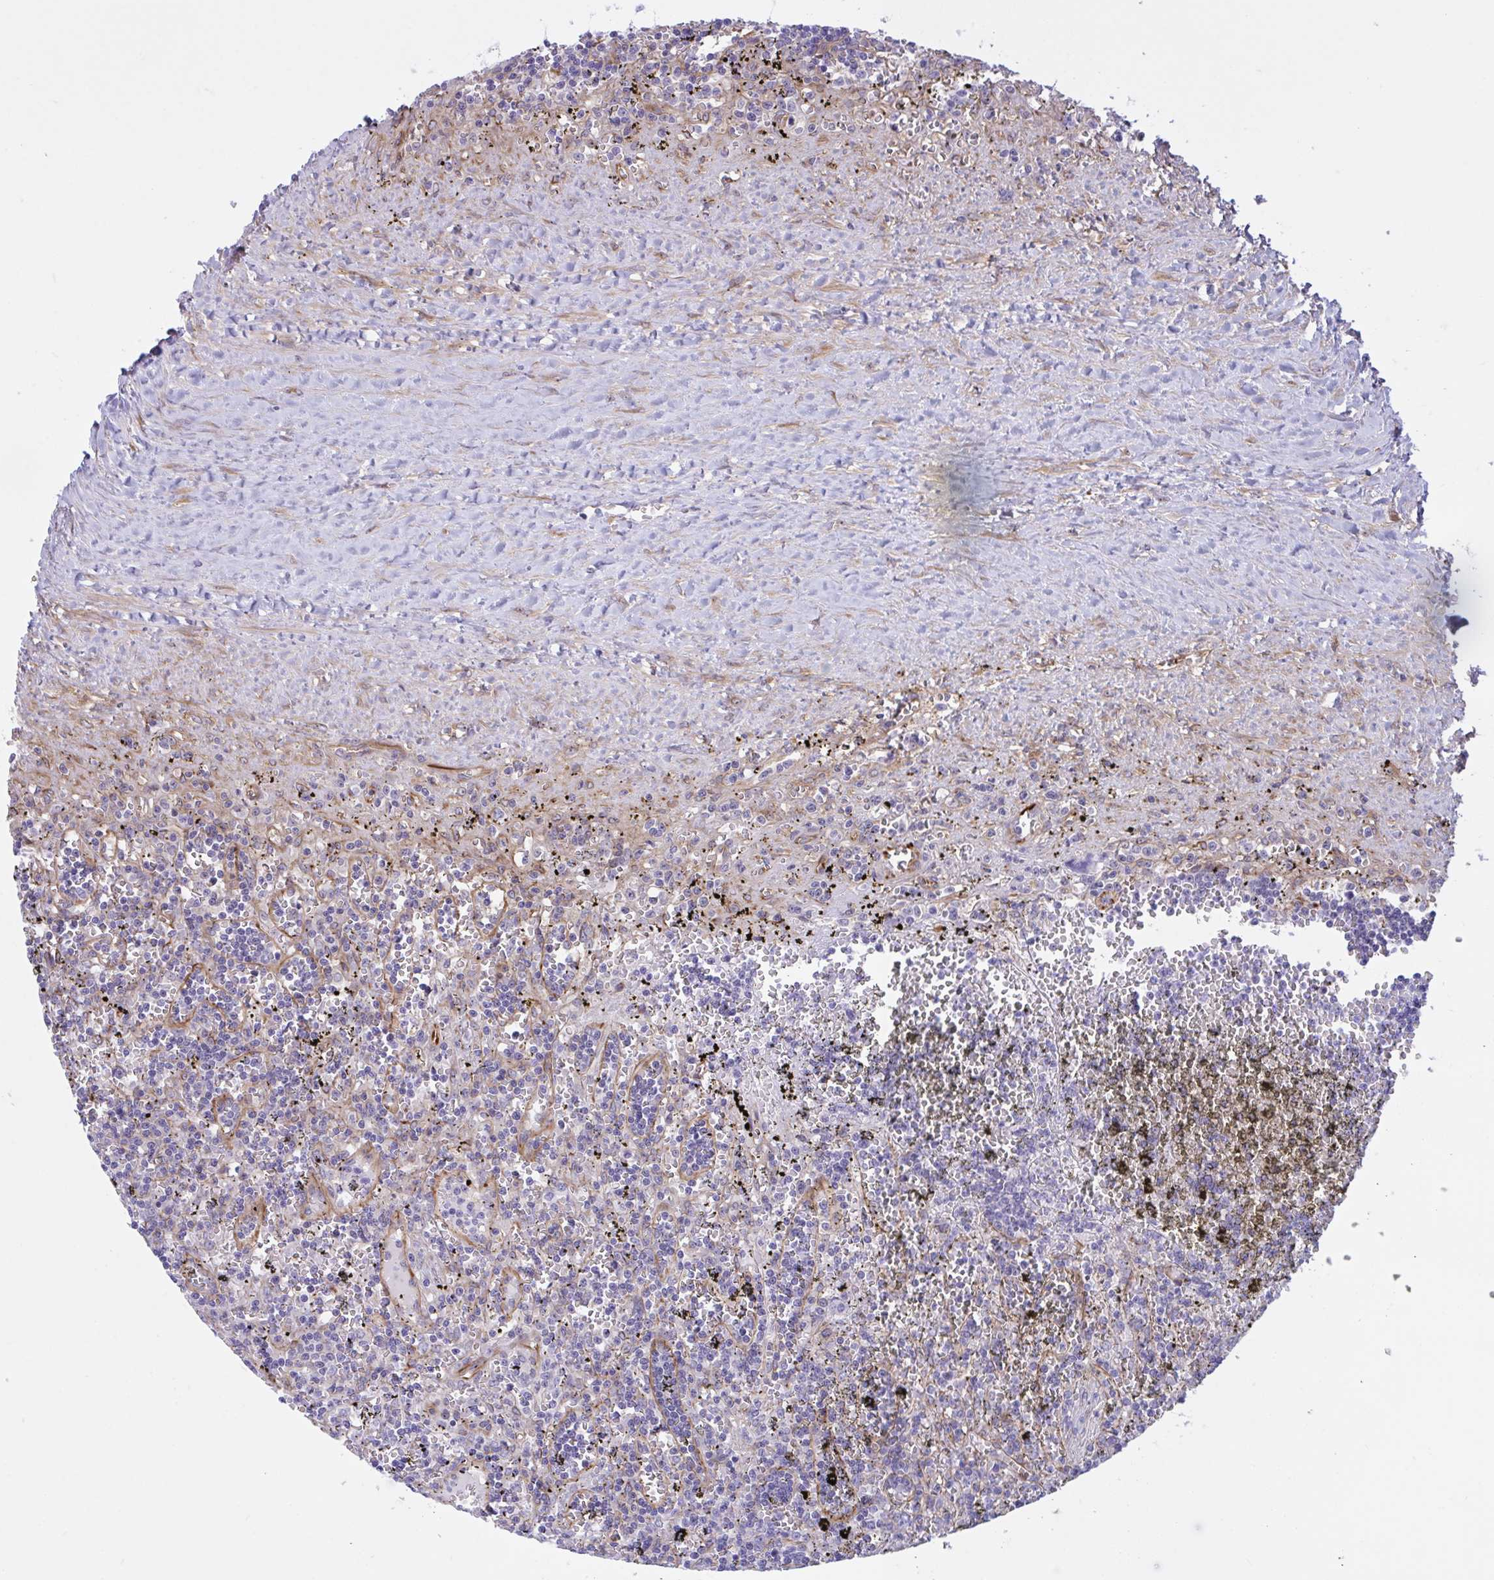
{"staining": {"intensity": "negative", "quantity": "none", "location": "none"}, "tissue": "lymphoma", "cell_type": "Tumor cells", "image_type": "cancer", "snomed": [{"axis": "morphology", "description": "Malignant lymphoma, non-Hodgkin's type, Low grade"}, {"axis": "topography", "description": "Spleen"}], "caption": "Immunohistochemistry image of neoplastic tissue: human lymphoma stained with DAB exhibits no significant protein expression in tumor cells. (DAB (3,3'-diaminobenzidine) immunohistochemistry (IHC), high magnification).", "gene": "PRRT4", "patient": {"sex": "male", "age": 60}}